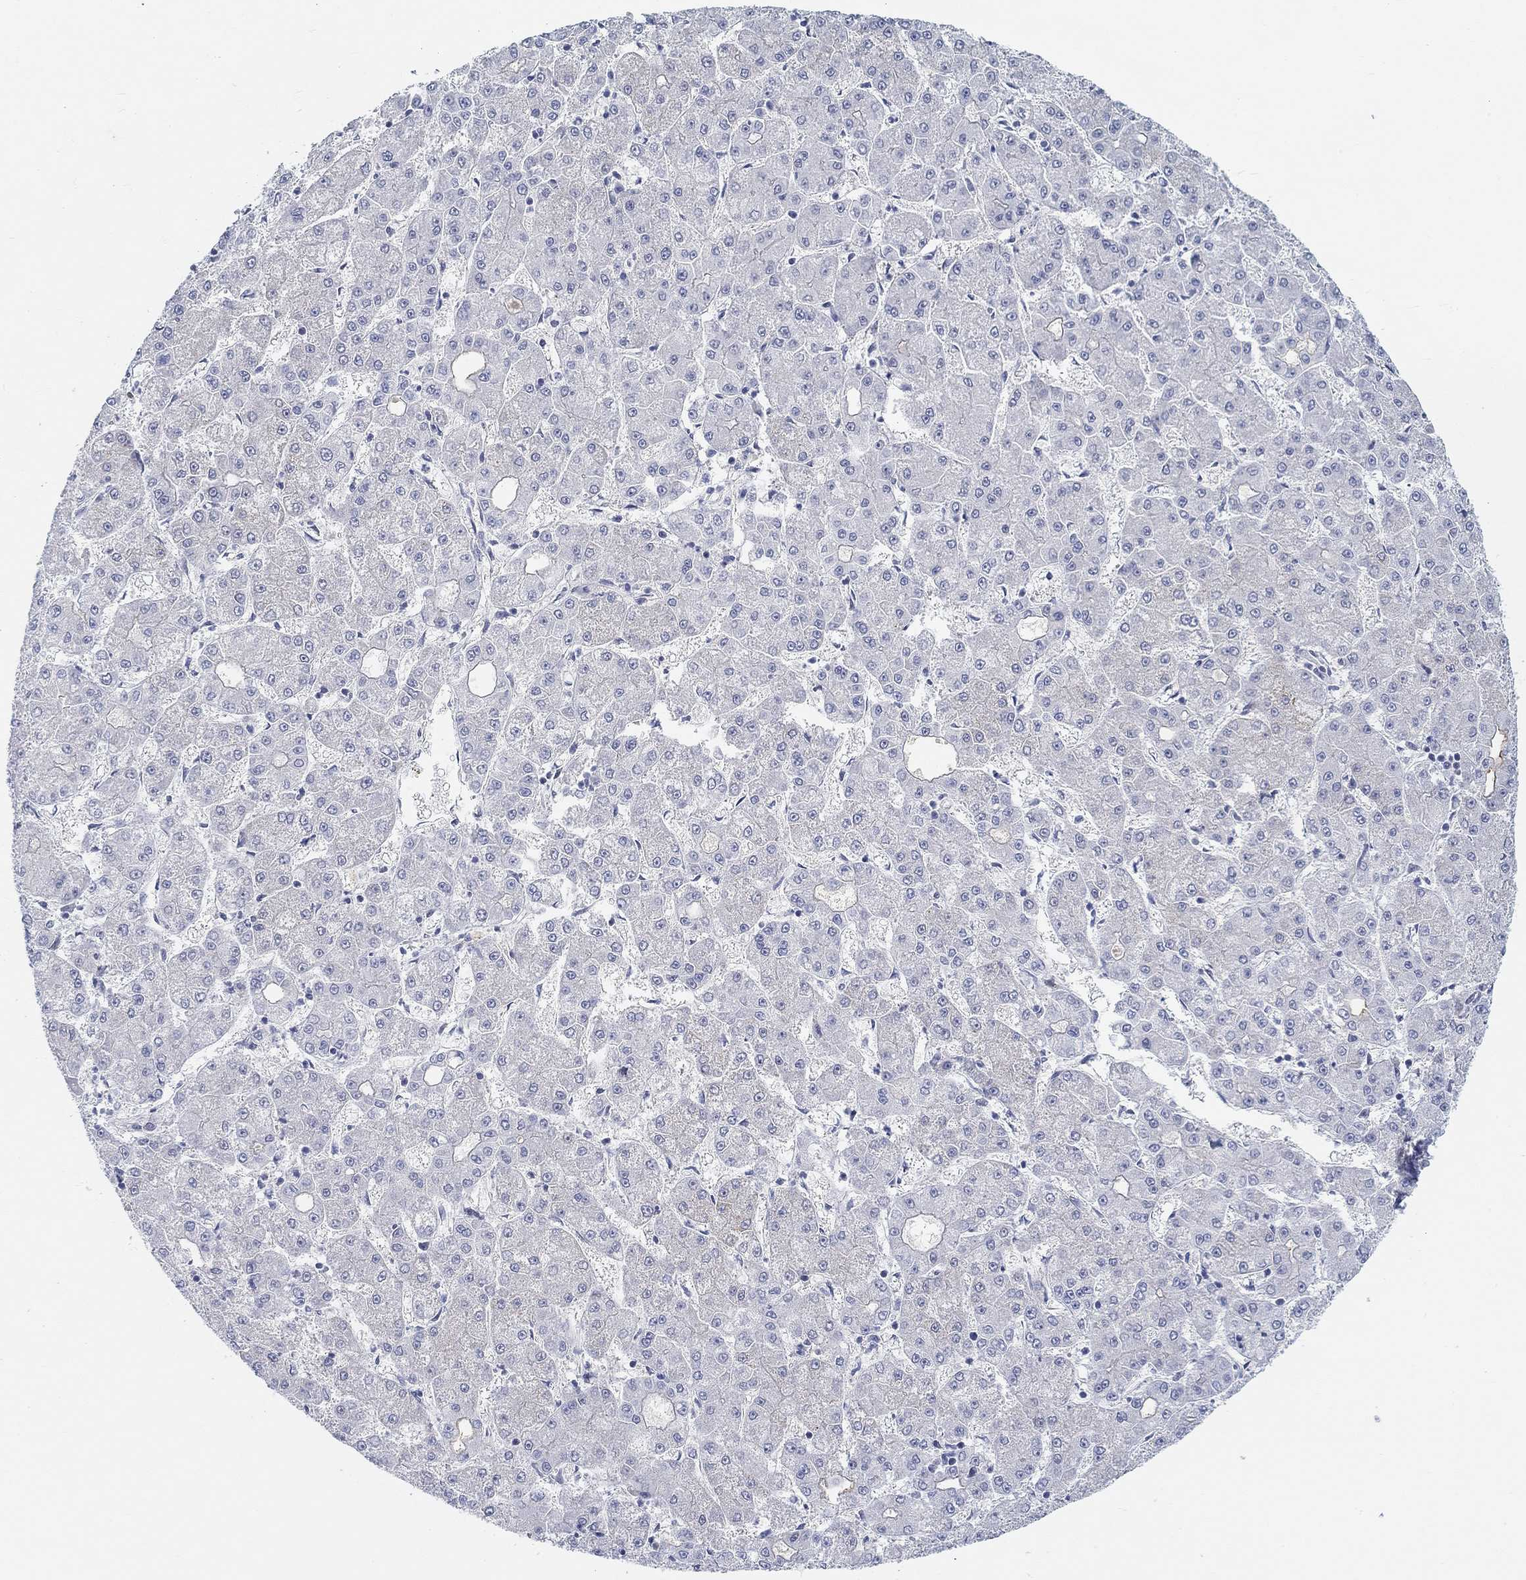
{"staining": {"intensity": "weak", "quantity": "<25%", "location": "cytoplasmic/membranous"}, "tissue": "liver cancer", "cell_type": "Tumor cells", "image_type": "cancer", "snomed": [{"axis": "morphology", "description": "Carcinoma, Hepatocellular, NOS"}, {"axis": "topography", "description": "Liver"}], "caption": "The immunohistochemistry (IHC) micrograph has no significant positivity in tumor cells of liver cancer (hepatocellular carcinoma) tissue. (DAB immunohistochemistry (IHC), high magnification).", "gene": "SNTG2", "patient": {"sex": "male", "age": 73}}